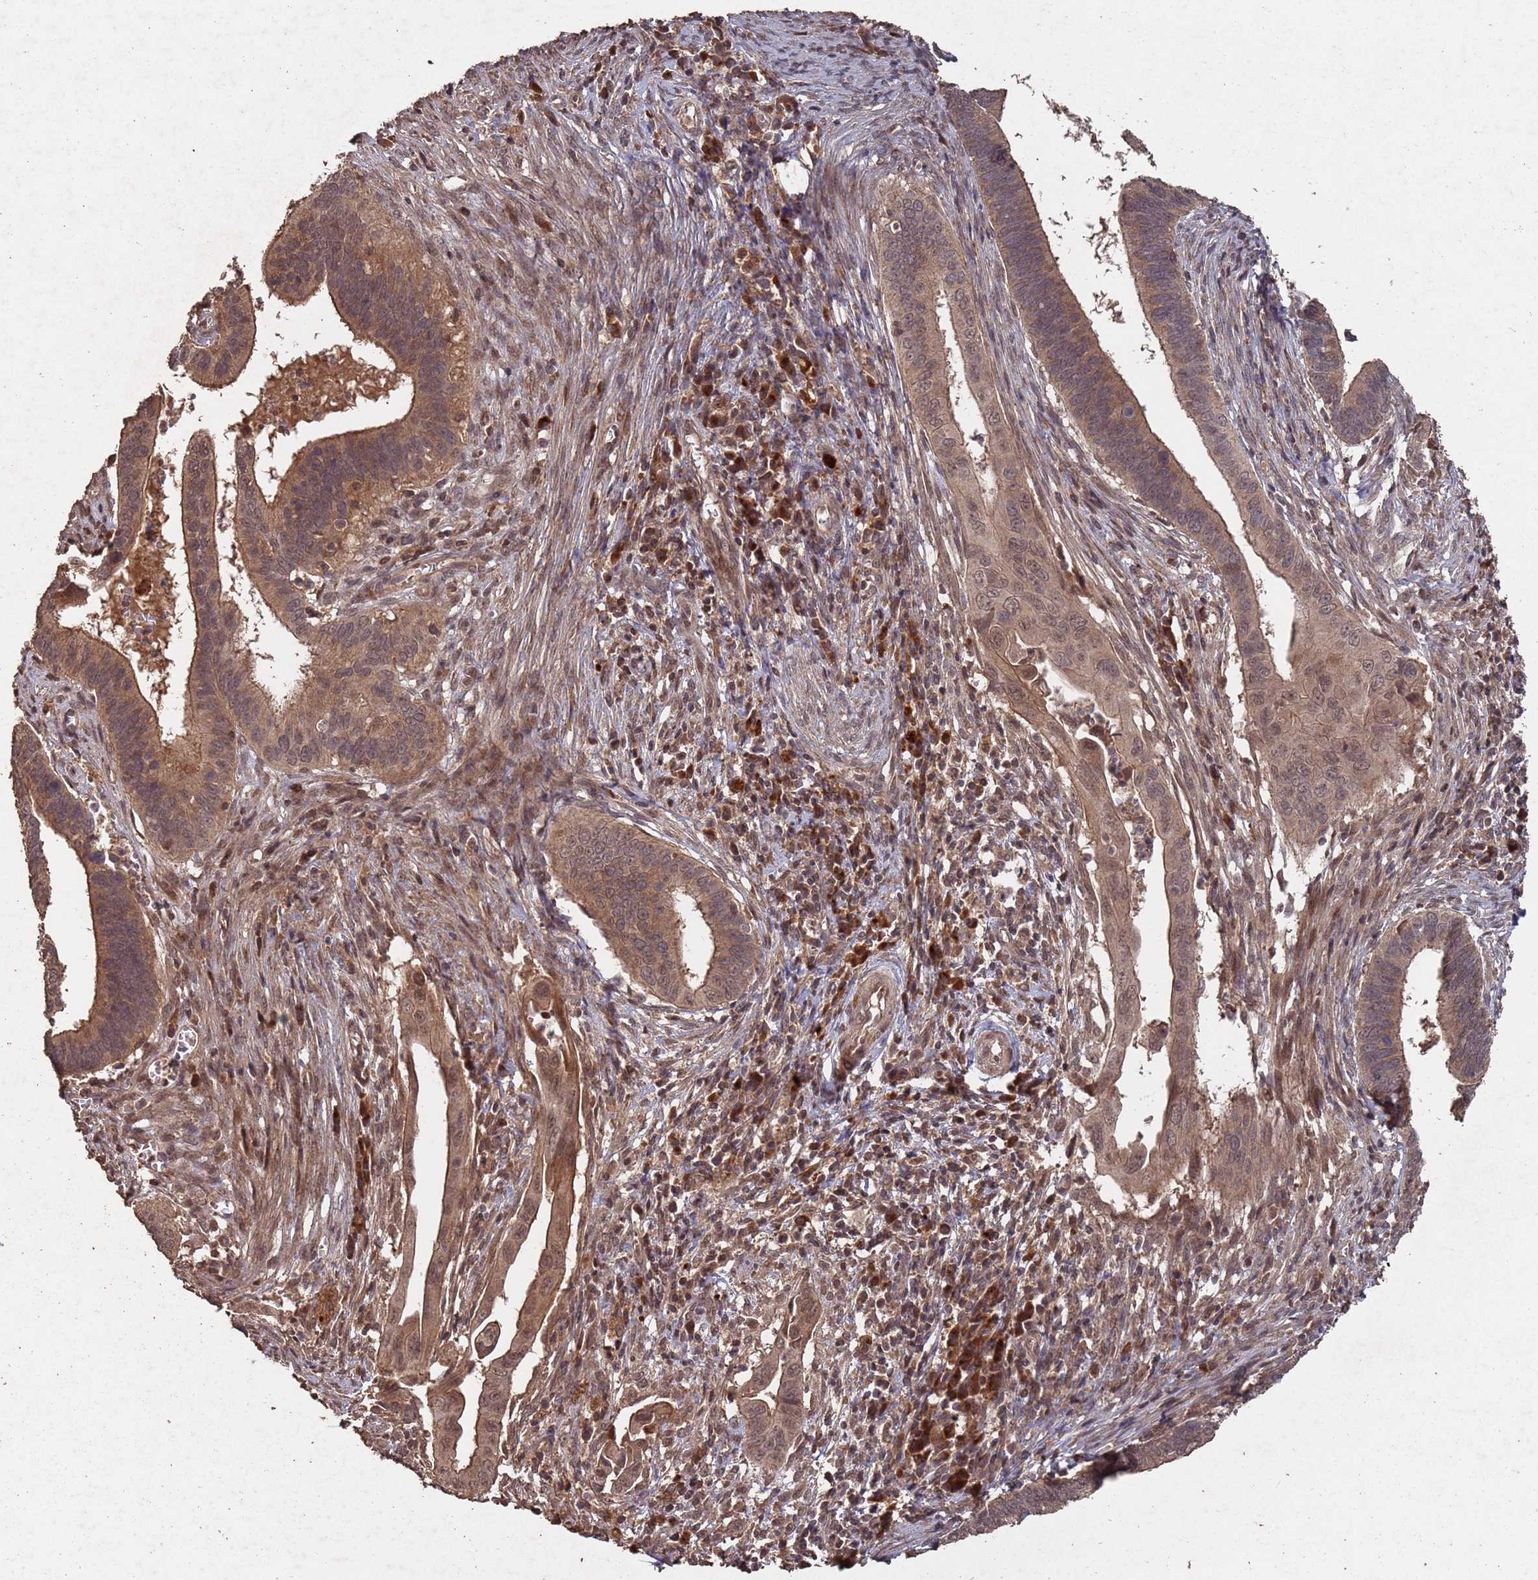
{"staining": {"intensity": "moderate", "quantity": ">75%", "location": "cytoplasmic/membranous,nuclear"}, "tissue": "cervical cancer", "cell_type": "Tumor cells", "image_type": "cancer", "snomed": [{"axis": "morphology", "description": "Adenocarcinoma, NOS"}, {"axis": "topography", "description": "Cervix"}], "caption": "A brown stain shows moderate cytoplasmic/membranous and nuclear positivity of a protein in cervical cancer tumor cells. The staining was performed using DAB, with brown indicating positive protein expression. Nuclei are stained blue with hematoxylin.", "gene": "FRAT1", "patient": {"sex": "female", "age": 42}}